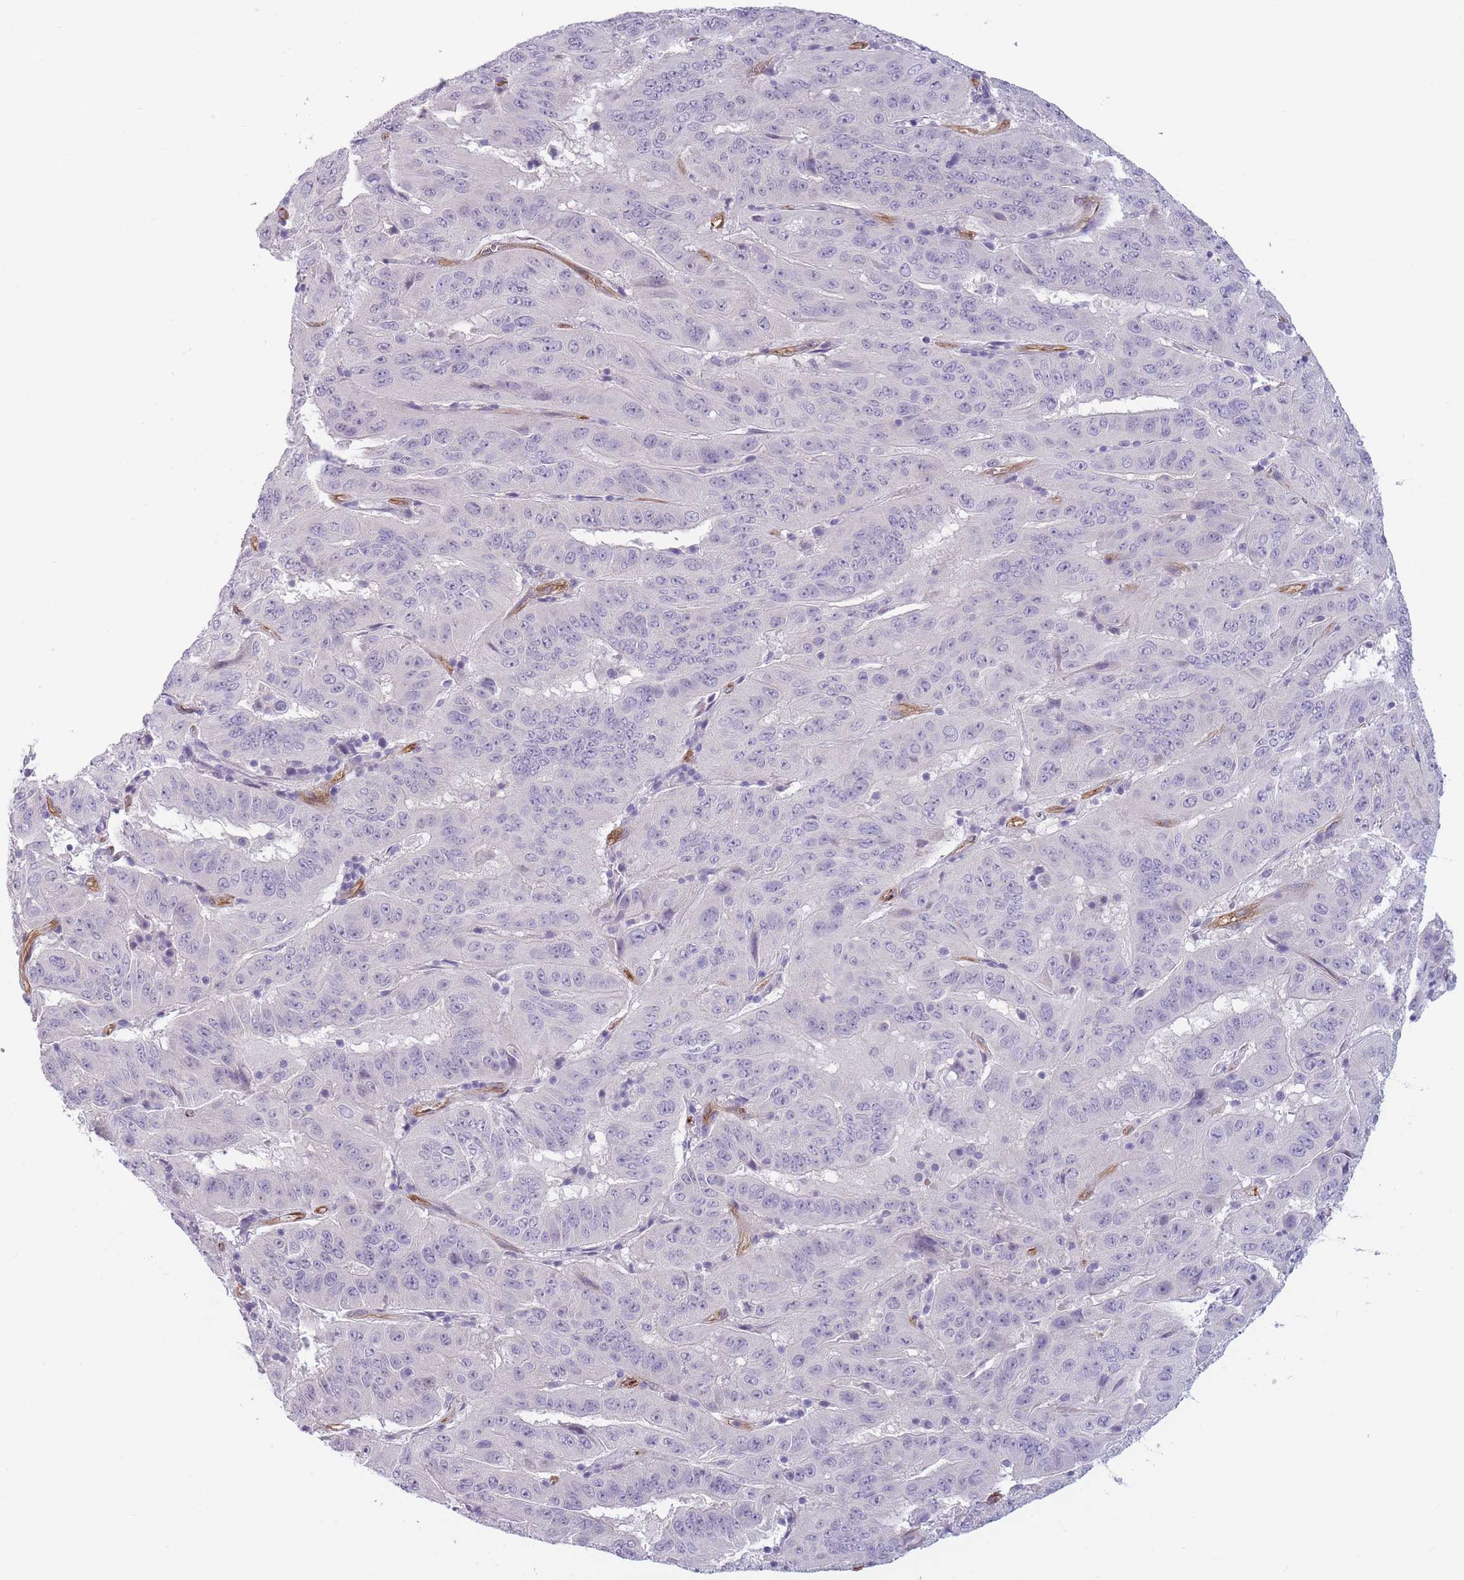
{"staining": {"intensity": "negative", "quantity": "none", "location": "none"}, "tissue": "pancreatic cancer", "cell_type": "Tumor cells", "image_type": "cancer", "snomed": [{"axis": "morphology", "description": "Adenocarcinoma, NOS"}, {"axis": "topography", "description": "Pancreas"}], "caption": "Tumor cells show no significant expression in pancreatic cancer (adenocarcinoma).", "gene": "OR6B3", "patient": {"sex": "male", "age": 63}}